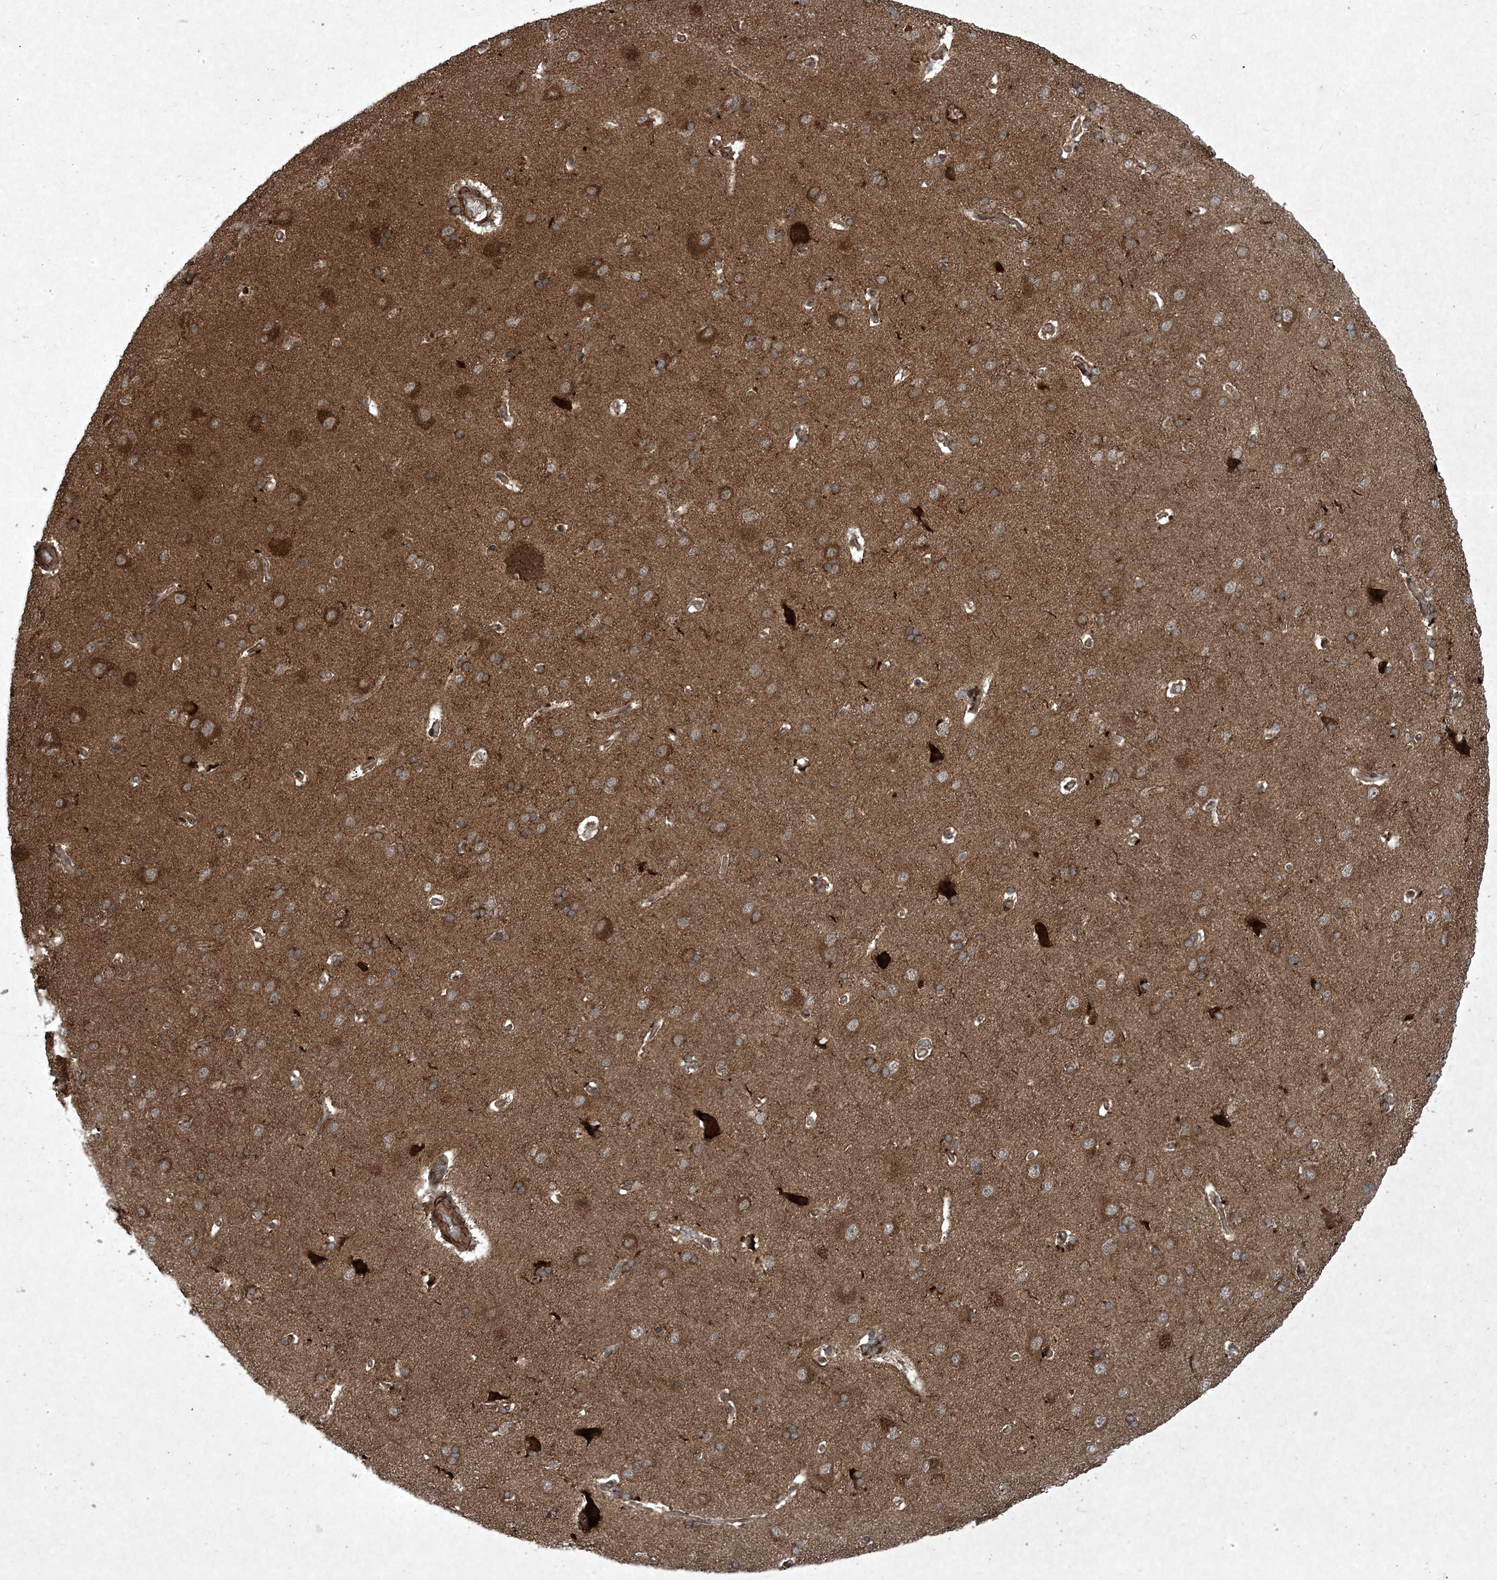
{"staining": {"intensity": "weak", "quantity": ">75%", "location": "cytoplasmic/membranous"}, "tissue": "cerebral cortex", "cell_type": "Endothelial cells", "image_type": "normal", "snomed": [{"axis": "morphology", "description": "Normal tissue, NOS"}, {"axis": "topography", "description": "Cerebral cortex"}], "caption": "This image shows immunohistochemistry staining of unremarkable cerebral cortex, with low weak cytoplasmic/membranous staining in approximately >75% of endothelial cells.", "gene": "GNG5", "patient": {"sex": "male", "age": 62}}